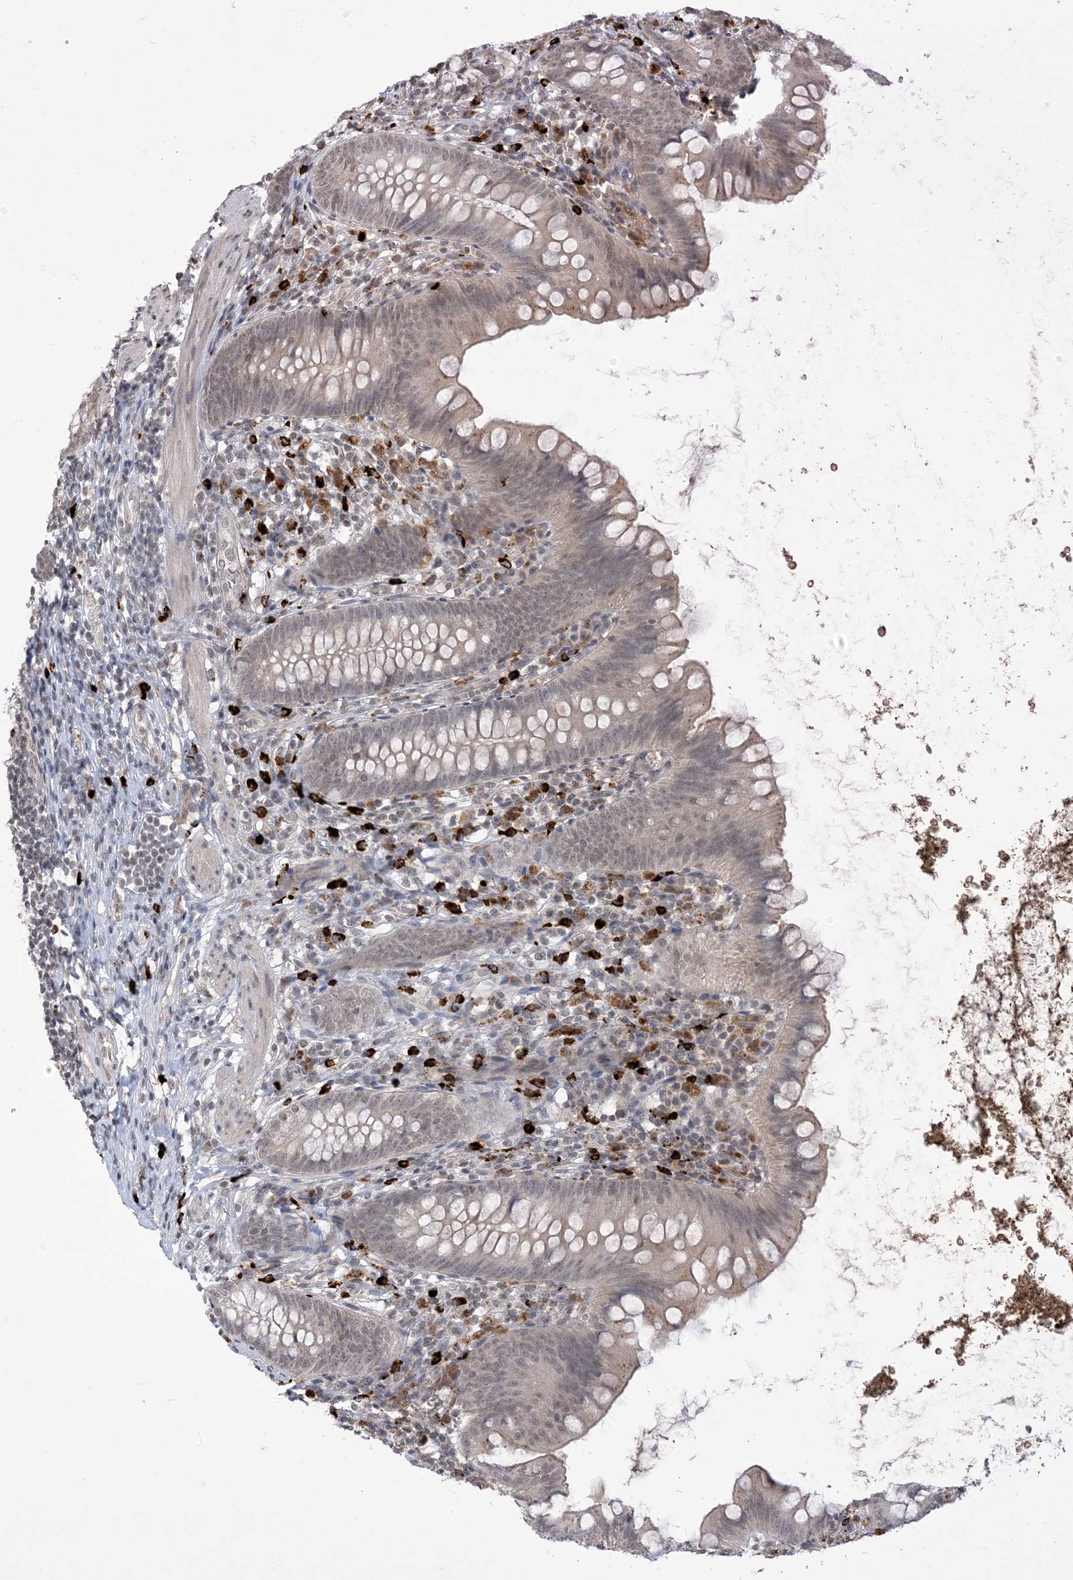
{"staining": {"intensity": "weak", "quantity": "25%-75%", "location": "cytoplasmic/membranous"}, "tissue": "appendix", "cell_type": "Glandular cells", "image_type": "normal", "snomed": [{"axis": "morphology", "description": "Normal tissue, NOS"}, {"axis": "topography", "description": "Appendix"}], "caption": "IHC (DAB) staining of normal appendix demonstrates weak cytoplasmic/membranous protein expression in about 25%-75% of glandular cells.", "gene": "RANBP9", "patient": {"sex": "female", "age": 62}}